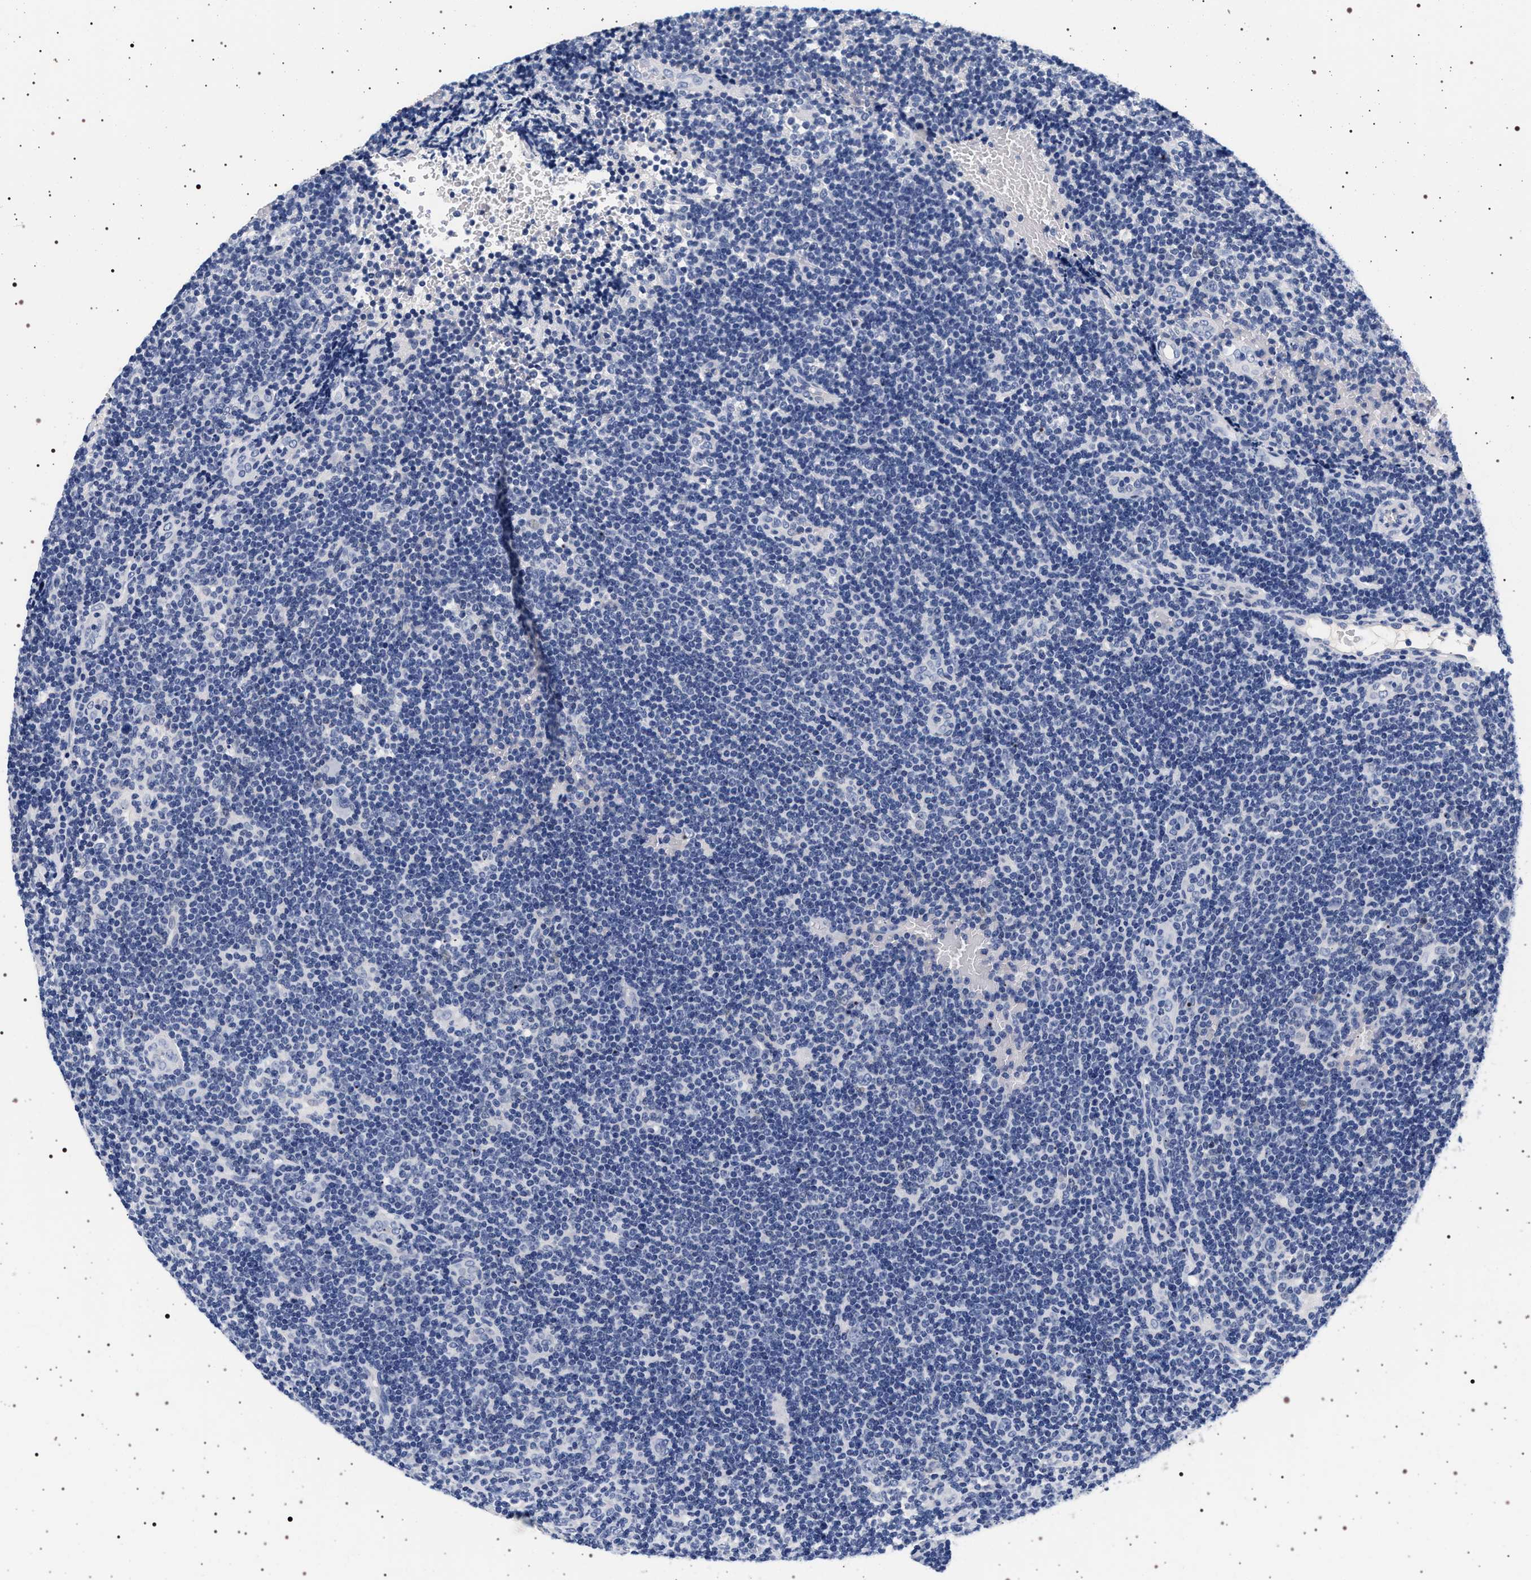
{"staining": {"intensity": "negative", "quantity": "none", "location": "none"}, "tissue": "lymphoma", "cell_type": "Tumor cells", "image_type": "cancer", "snomed": [{"axis": "morphology", "description": "Hodgkin's disease, NOS"}, {"axis": "topography", "description": "Lymph node"}], "caption": "This is an IHC image of lymphoma. There is no expression in tumor cells.", "gene": "MAPK10", "patient": {"sex": "female", "age": 57}}